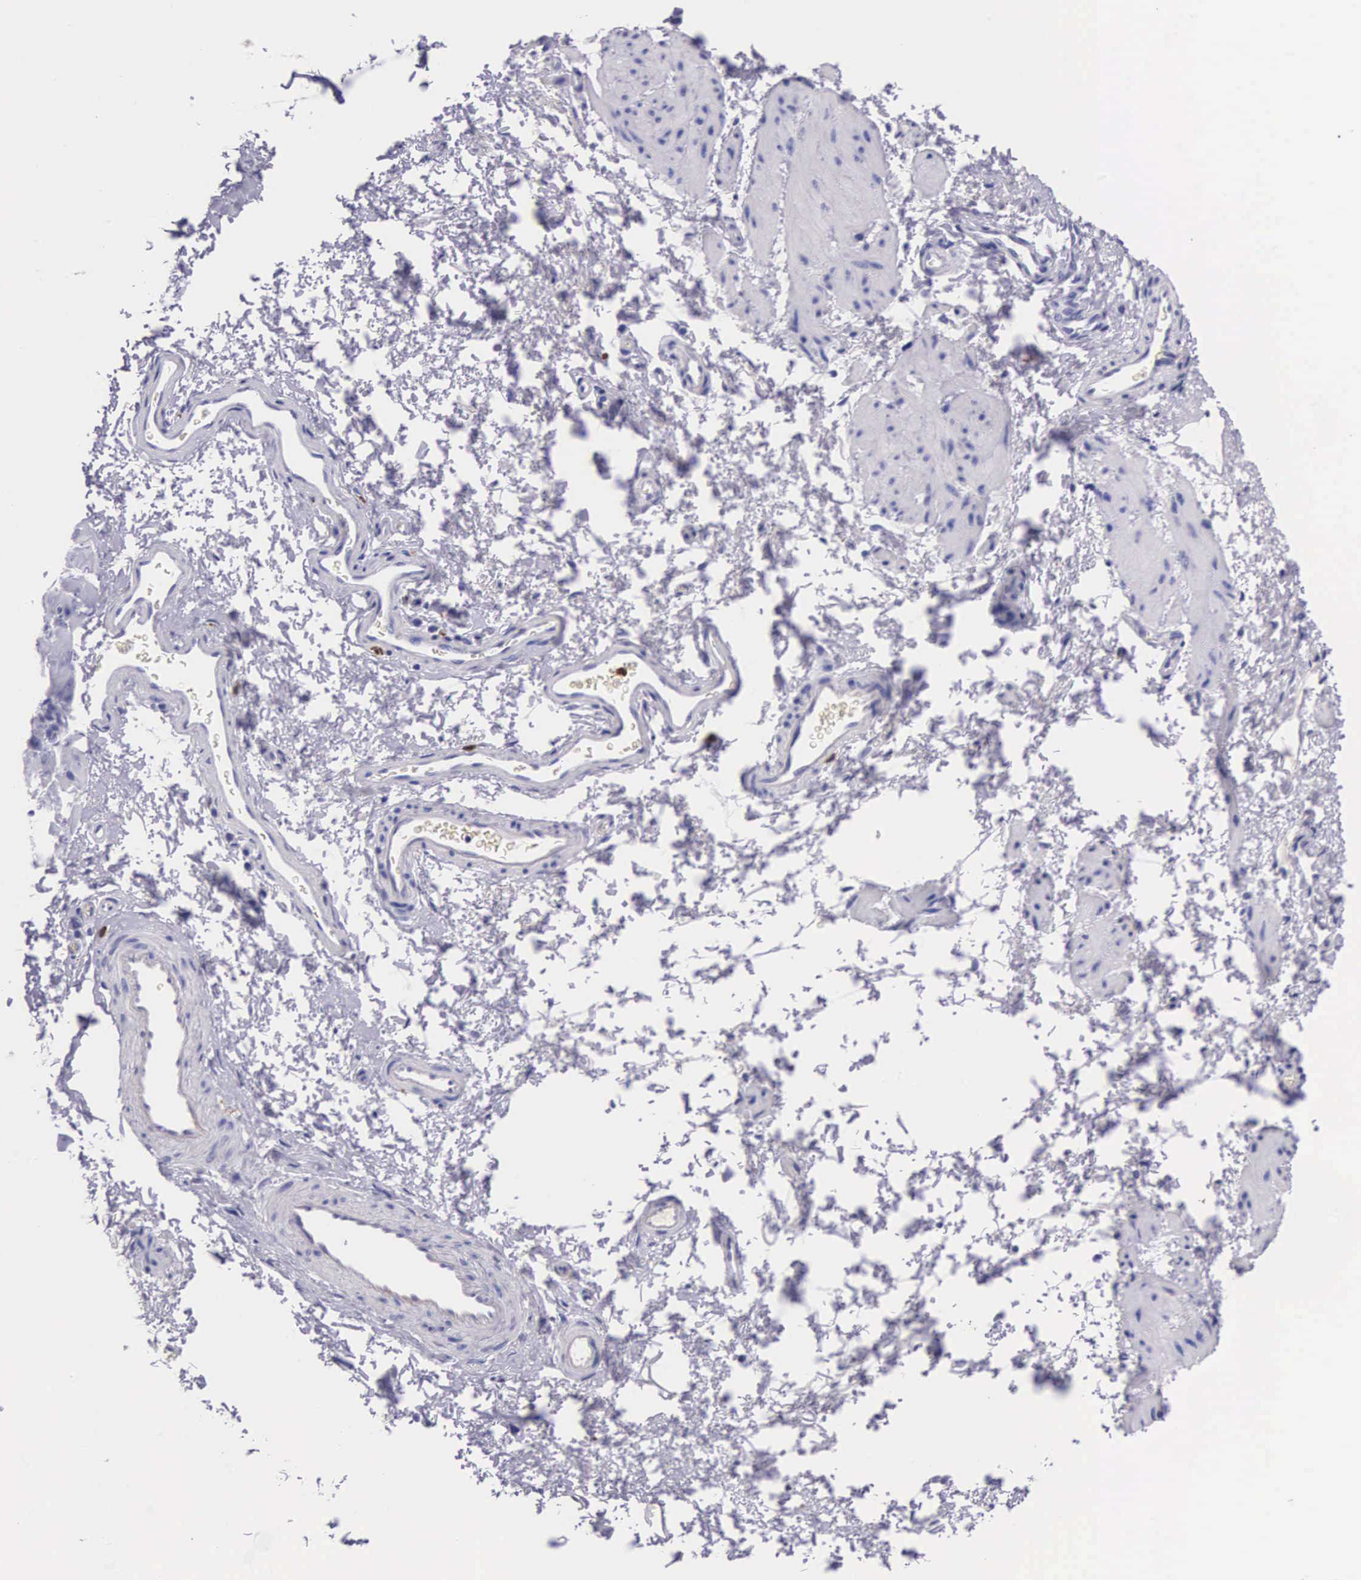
{"staining": {"intensity": "negative", "quantity": "none", "location": "none"}, "tissue": "esophagus", "cell_type": "Squamous epithelial cells", "image_type": "normal", "snomed": [{"axis": "morphology", "description": "Normal tissue, NOS"}, {"axis": "topography", "description": "Esophagus"}], "caption": "An immunohistochemistry histopathology image of normal esophagus is shown. There is no staining in squamous epithelial cells of esophagus. The staining is performed using DAB (3,3'-diaminobenzidine) brown chromogen with nuclei counter-stained in using hematoxylin.", "gene": "FCN1", "patient": {"sex": "female", "age": 61}}